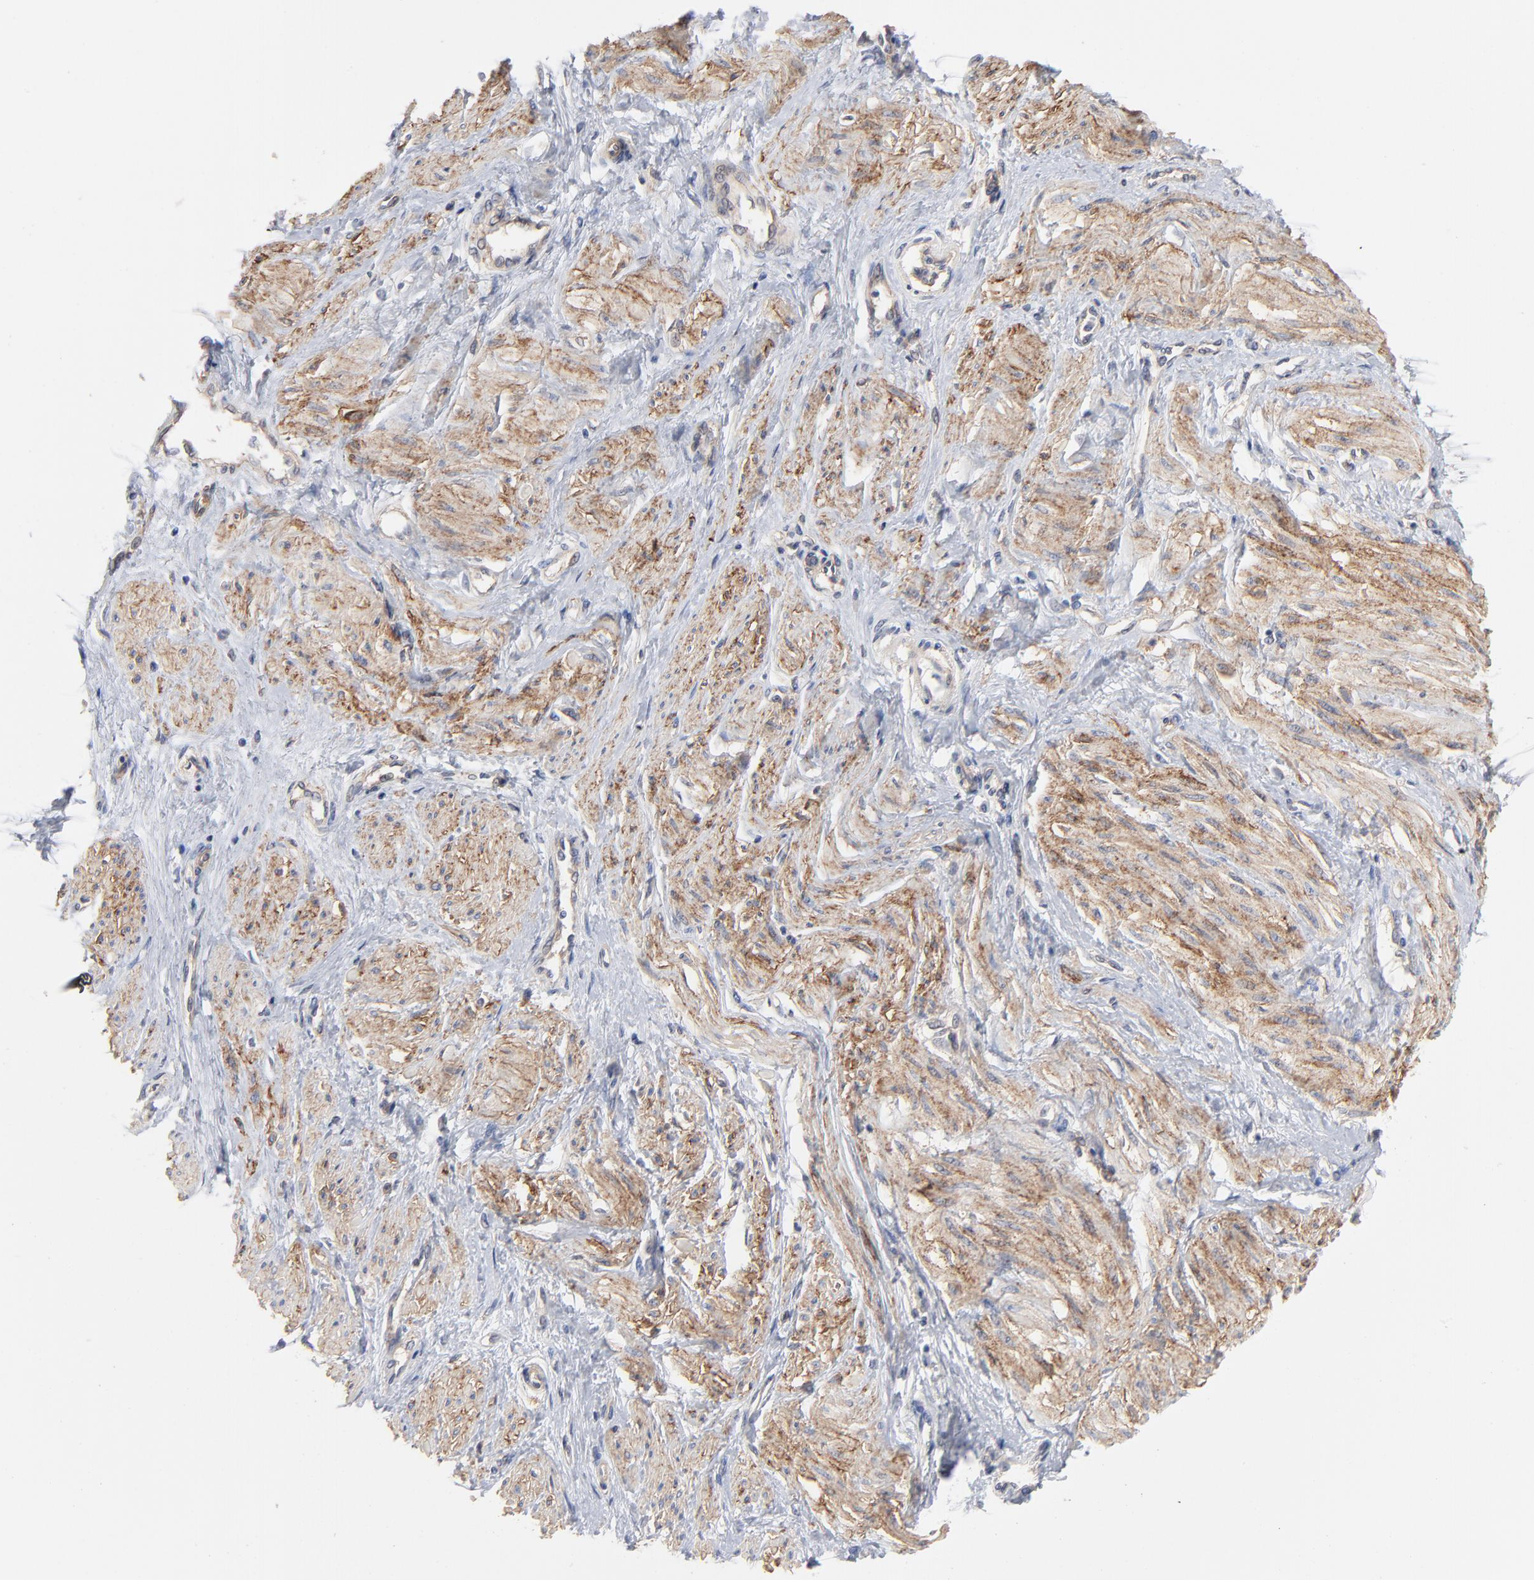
{"staining": {"intensity": "moderate", "quantity": "25%-75%", "location": "cytoplasmic/membranous"}, "tissue": "smooth muscle", "cell_type": "Smooth muscle cells", "image_type": "normal", "snomed": [{"axis": "morphology", "description": "Normal tissue, NOS"}, {"axis": "topography", "description": "Smooth muscle"}, {"axis": "topography", "description": "Uterus"}], "caption": "Immunohistochemical staining of benign human smooth muscle displays 25%-75% levels of moderate cytoplasmic/membranous protein staining in approximately 25%-75% of smooth muscle cells.", "gene": "SLC16A1", "patient": {"sex": "female", "age": 39}}